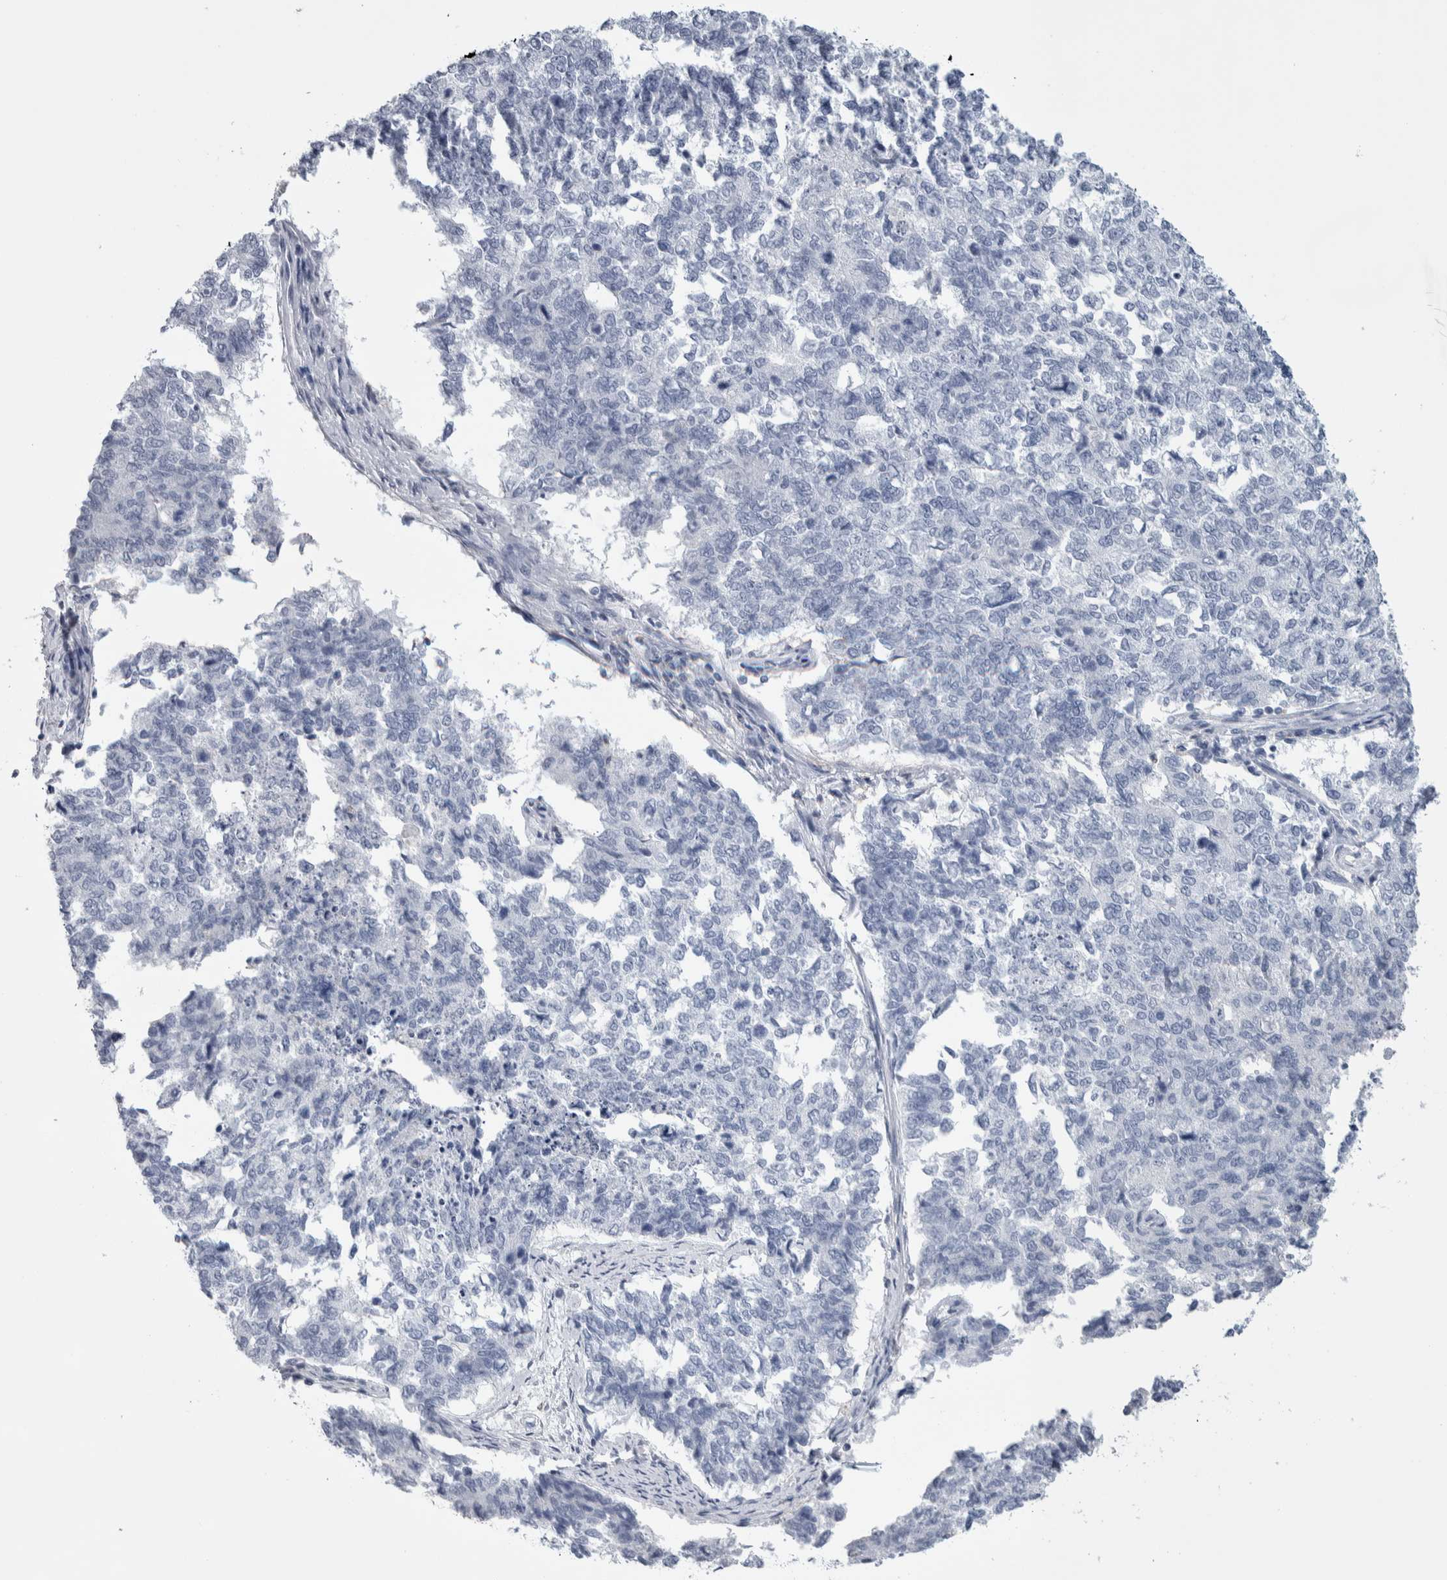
{"staining": {"intensity": "negative", "quantity": "none", "location": "none"}, "tissue": "cervical cancer", "cell_type": "Tumor cells", "image_type": "cancer", "snomed": [{"axis": "morphology", "description": "Squamous cell carcinoma, NOS"}, {"axis": "topography", "description": "Cervix"}], "caption": "Tumor cells are negative for protein expression in human cervical cancer.", "gene": "SKAP2", "patient": {"sex": "female", "age": 63}}